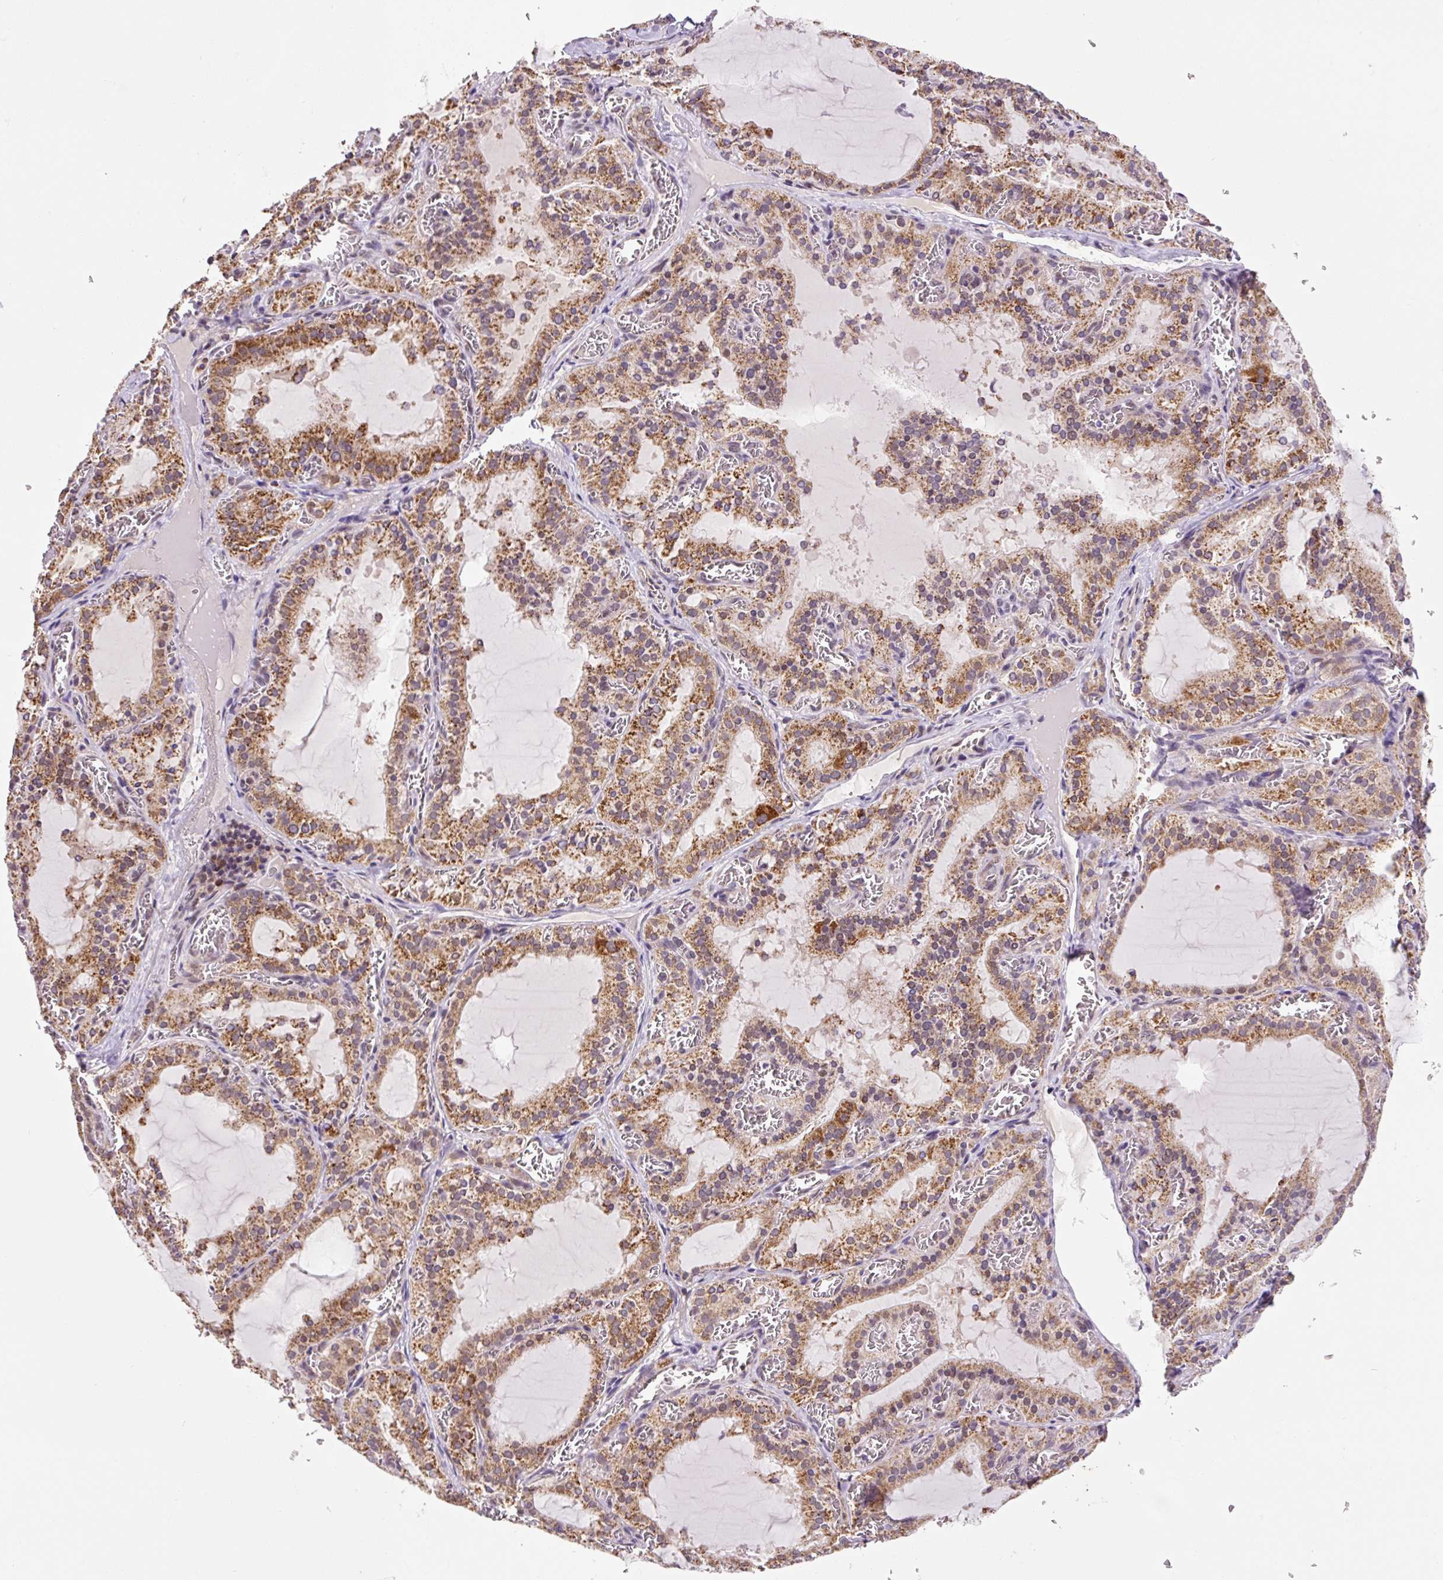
{"staining": {"intensity": "moderate", "quantity": ">75%", "location": "cytoplasmic/membranous"}, "tissue": "thyroid gland", "cell_type": "Glandular cells", "image_type": "normal", "snomed": [{"axis": "morphology", "description": "Normal tissue, NOS"}, {"axis": "topography", "description": "Thyroid gland"}], "caption": "Approximately >75% of glandular cells in normal thyroid gland display moderate cytoplasmic/membranous protein positivity as visualized by brown immunohistochemical staining.", "gene": "MFSD9", "patient": {"sex": "female", "age": 30}}